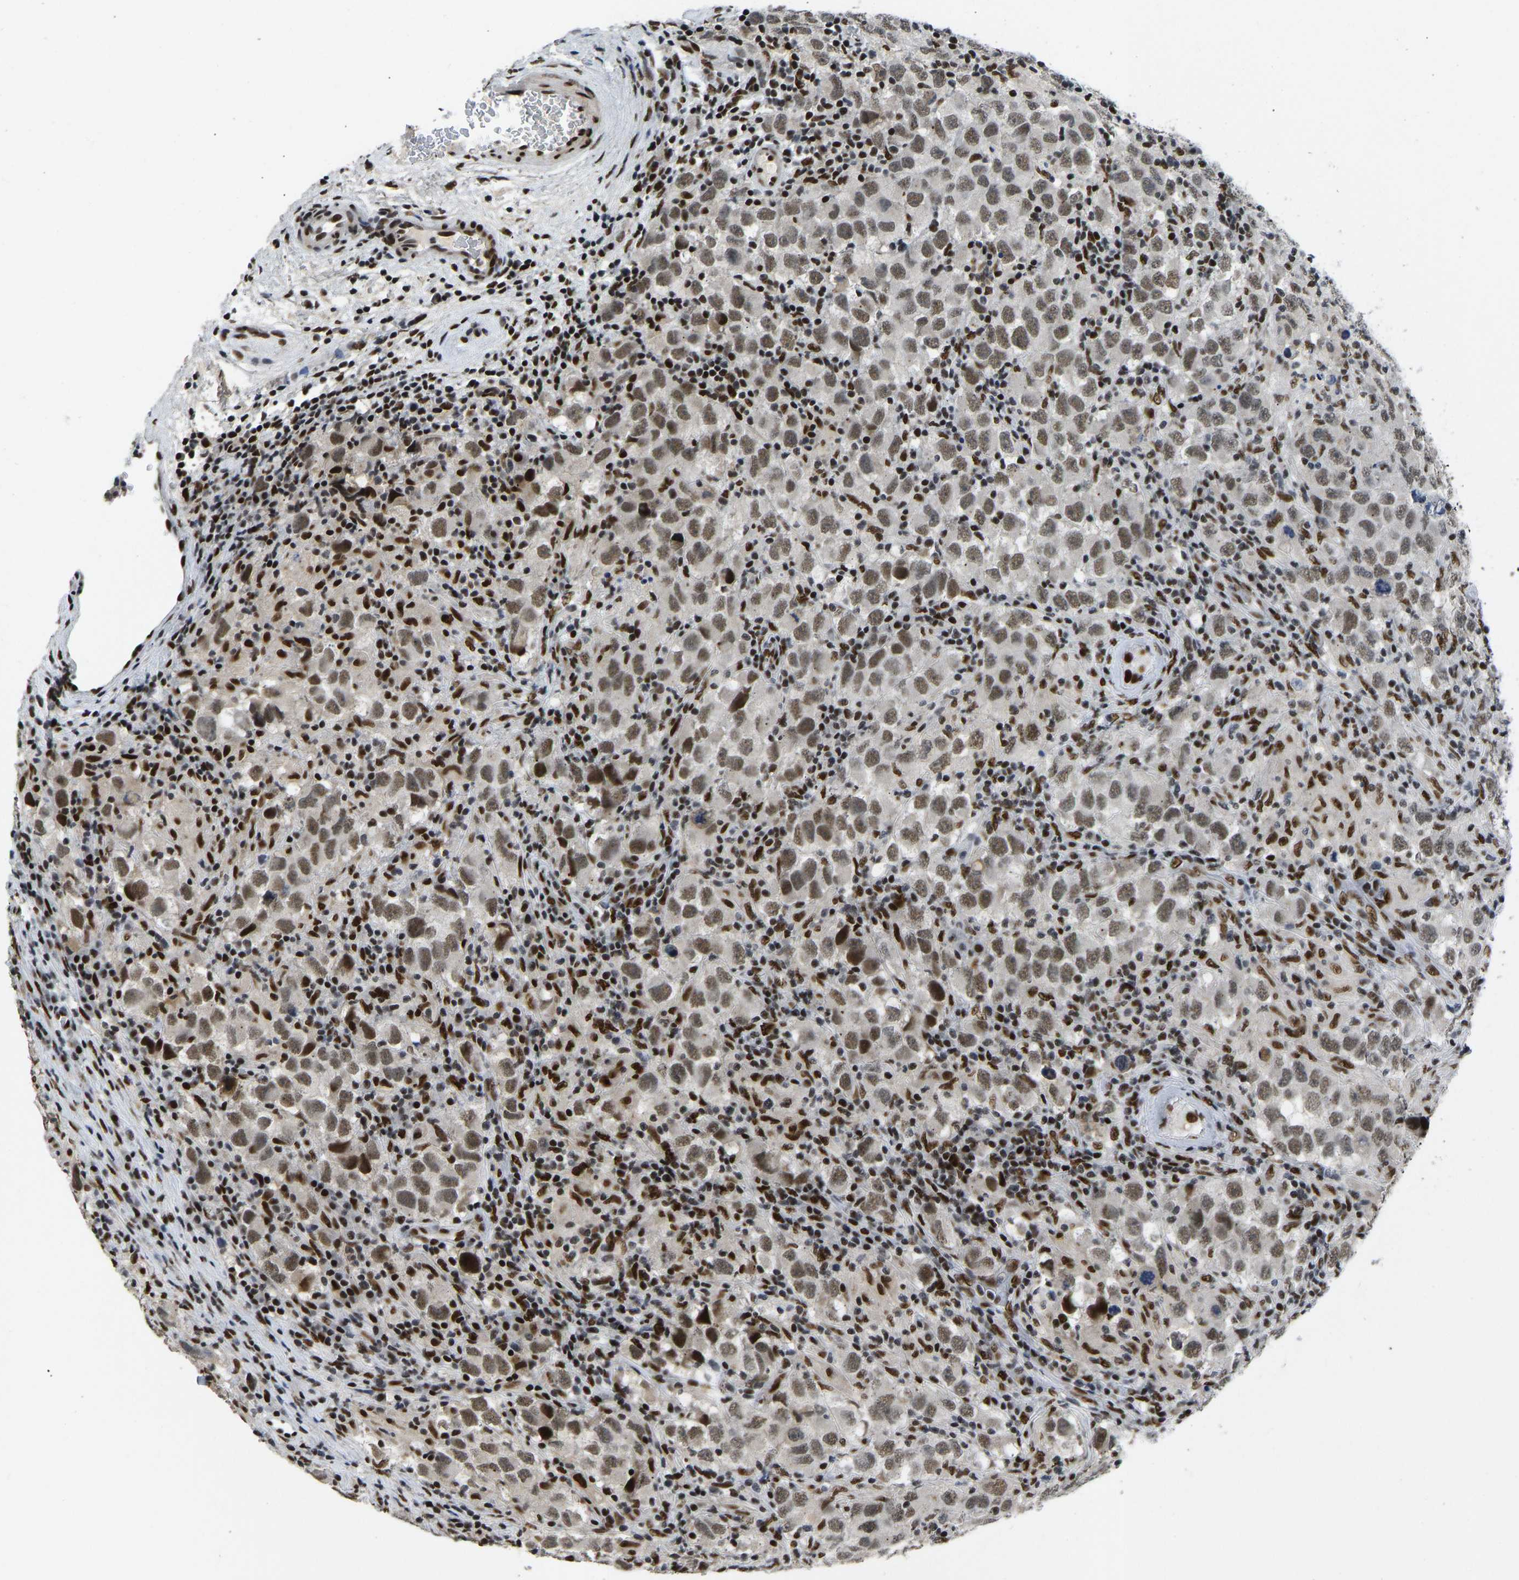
{"staining": {"intensity": "moderate", "quantity": ">75%", "location": "nuclear"}, "tissue": "testis cancer", "cell_type": "Tumor cells", "image_type": "cancer", "snomed": [{"axis": "morphology", "description": "Carcinoma, Embryonal, NOS"}, {"axis": "topography", "description": "Testis"}], "caption": "Protein staining of testis cancer tissue reveals moderate nuclear staining in about >75% of tumor cells.", "gene": "FOXK1", "patient": {"sex": "male", "age": 21}}